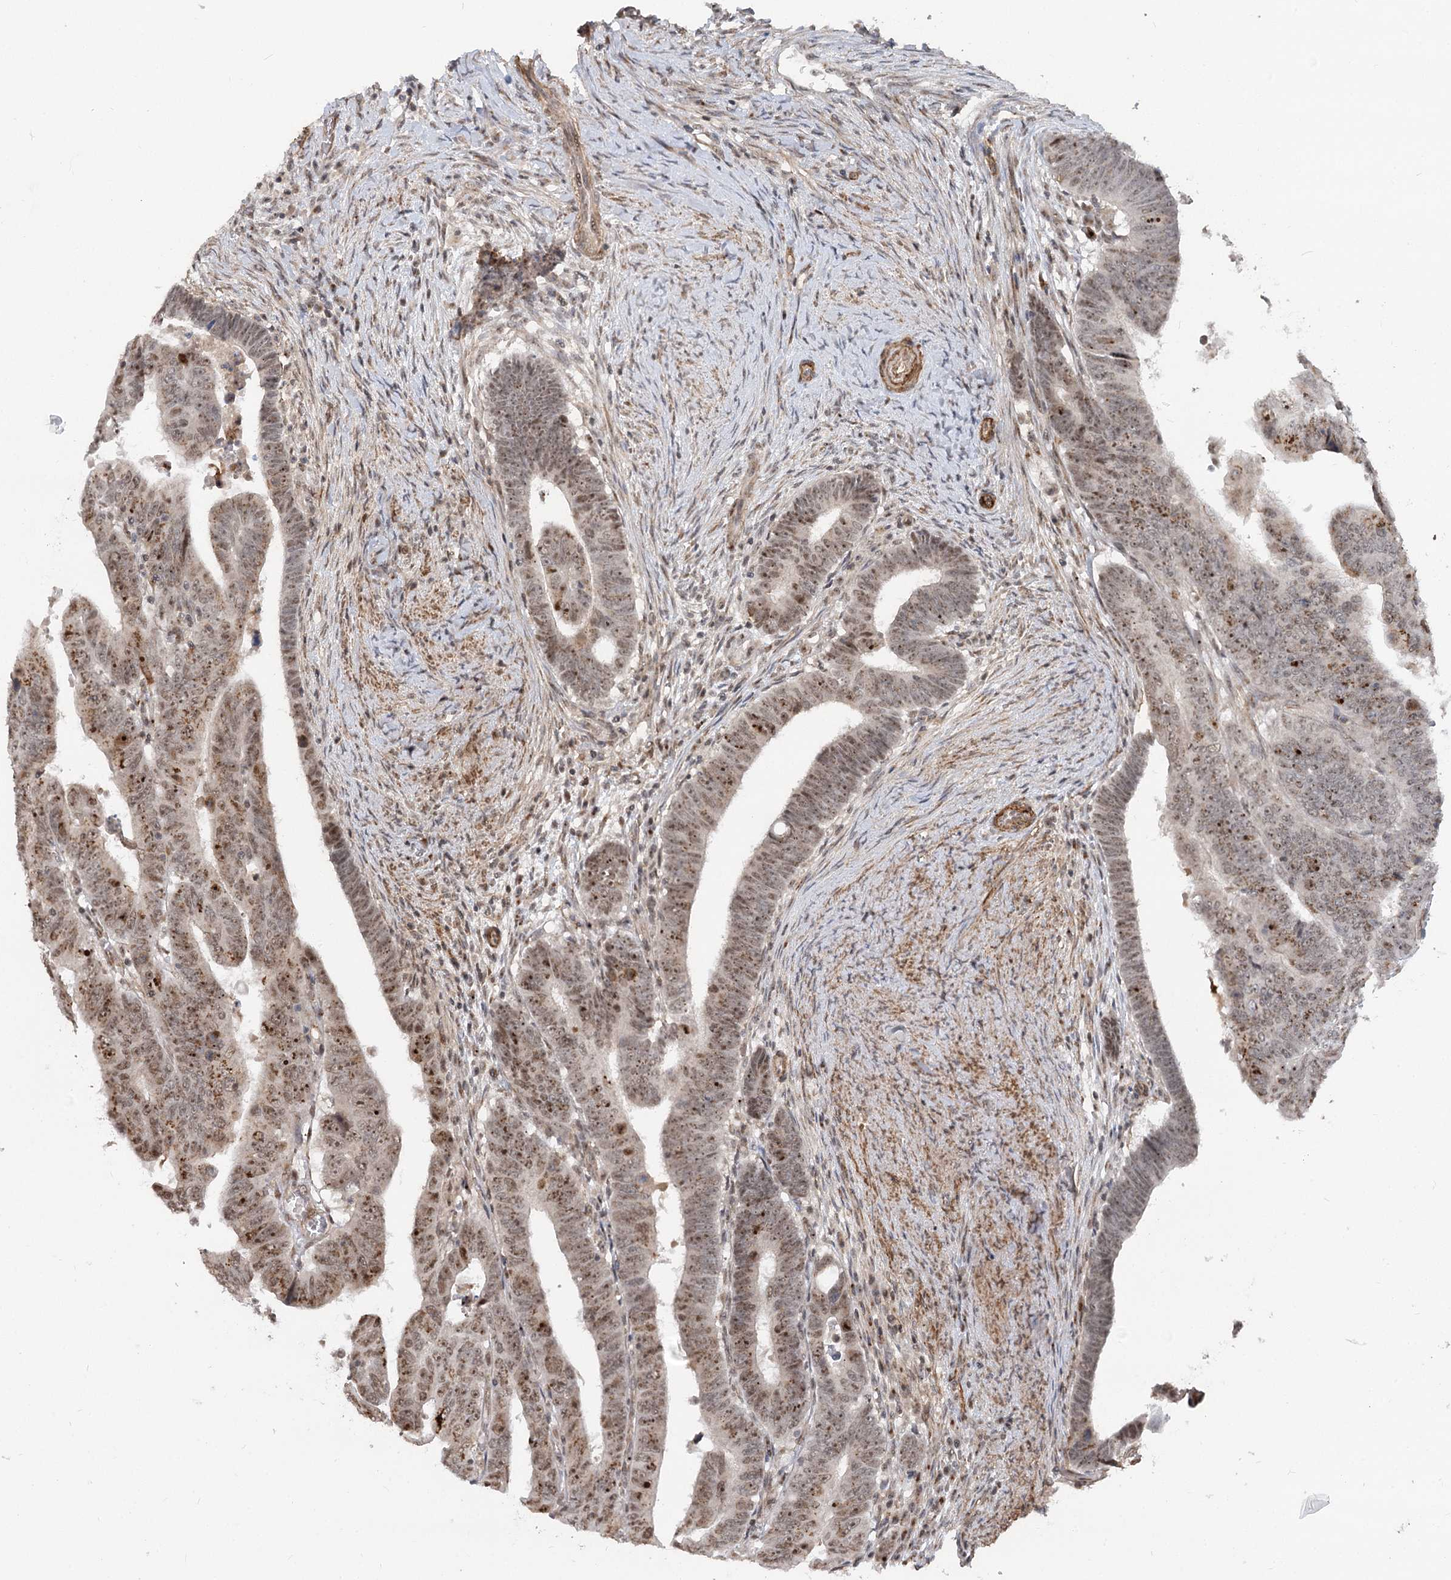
{"staining": {"intensity": "moderate", "quantity": ">75%", "location": "cytoplasmic/membranous,nuclear"}, "tissue": "colorectal cancer", "cell_type": "Tumor cells", "image_type": "cancer", "snomed": [{"axis": "morphology", "description": "Normal tissue, NOS"}, {"axis": "morphology", "description": "Adenocarcinoma, NOS"}, {"axis": "topography", "description": "Rectum"}], "caption": "An immunohistochemistry image of neoplastic tissue is shown. Protein staining in brown shows moderate cytoplasmic/membranous and nuclear positivity in adenocarcinoma (colorectal) within tumor cells.", "gene": "GNL3L", "patient": {"sex": "female", "age": 65}}